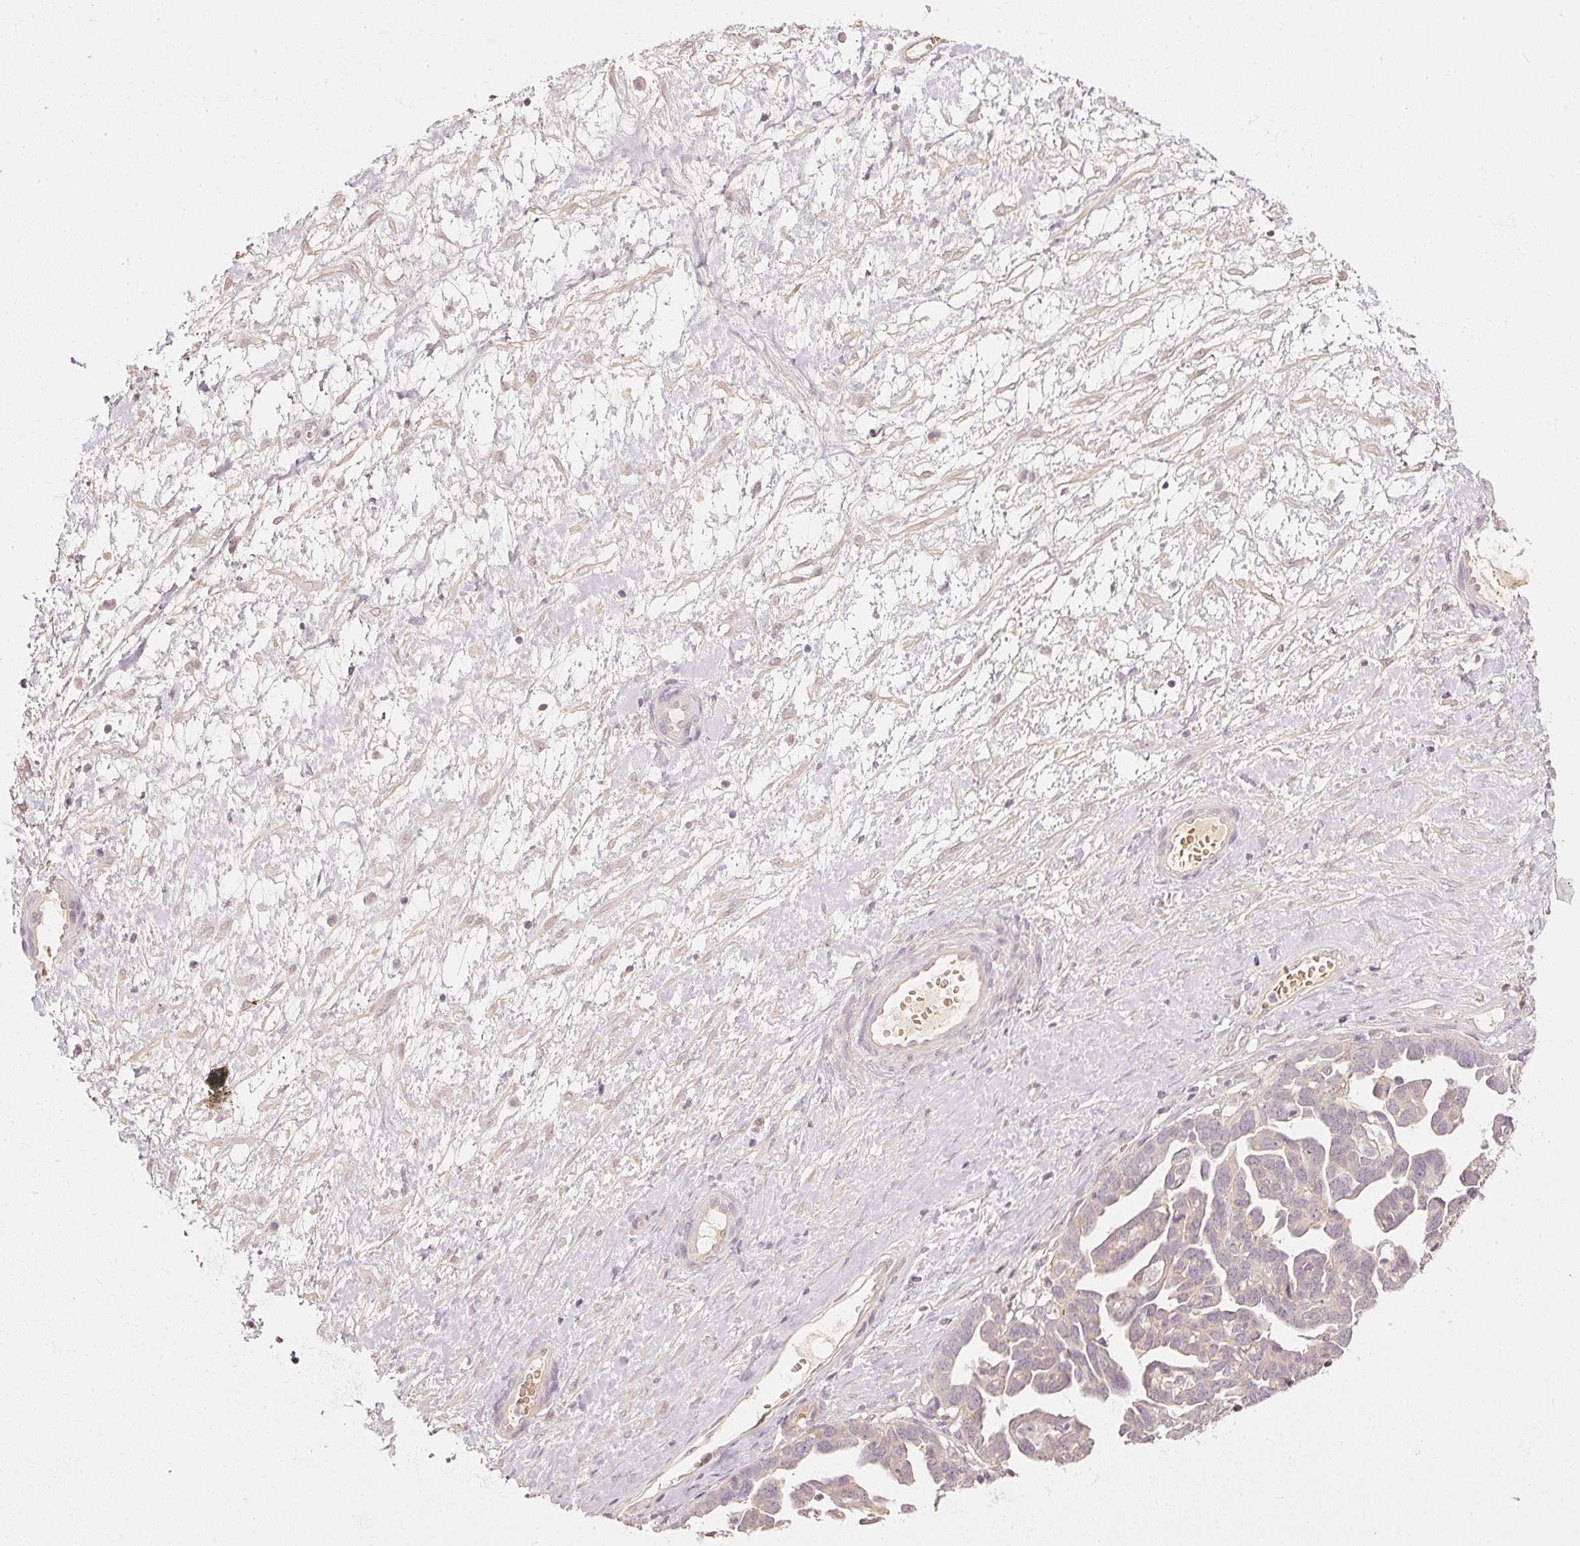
{"staining": {"intensity": "weak", "quantity": "<25%", "location": "cytoplasmic/membranous"}, "tissue": "ovarian cancer", "cell_type": "Tumor cells", "image_type": "cancer", "snomed": [{"axis": "morphology", "description": "Cystadenocarcinoma, serous, NOS"}, {"axis": "topography", "description": "Ovary"}], "caption": "This is an immunohistochemistry histopathology image of ovarian serous cystadenocarcinoma. There is no positivity in tumor cells.", "gene": "GZMA", "patient": {"sex": "female", "age": 54}}